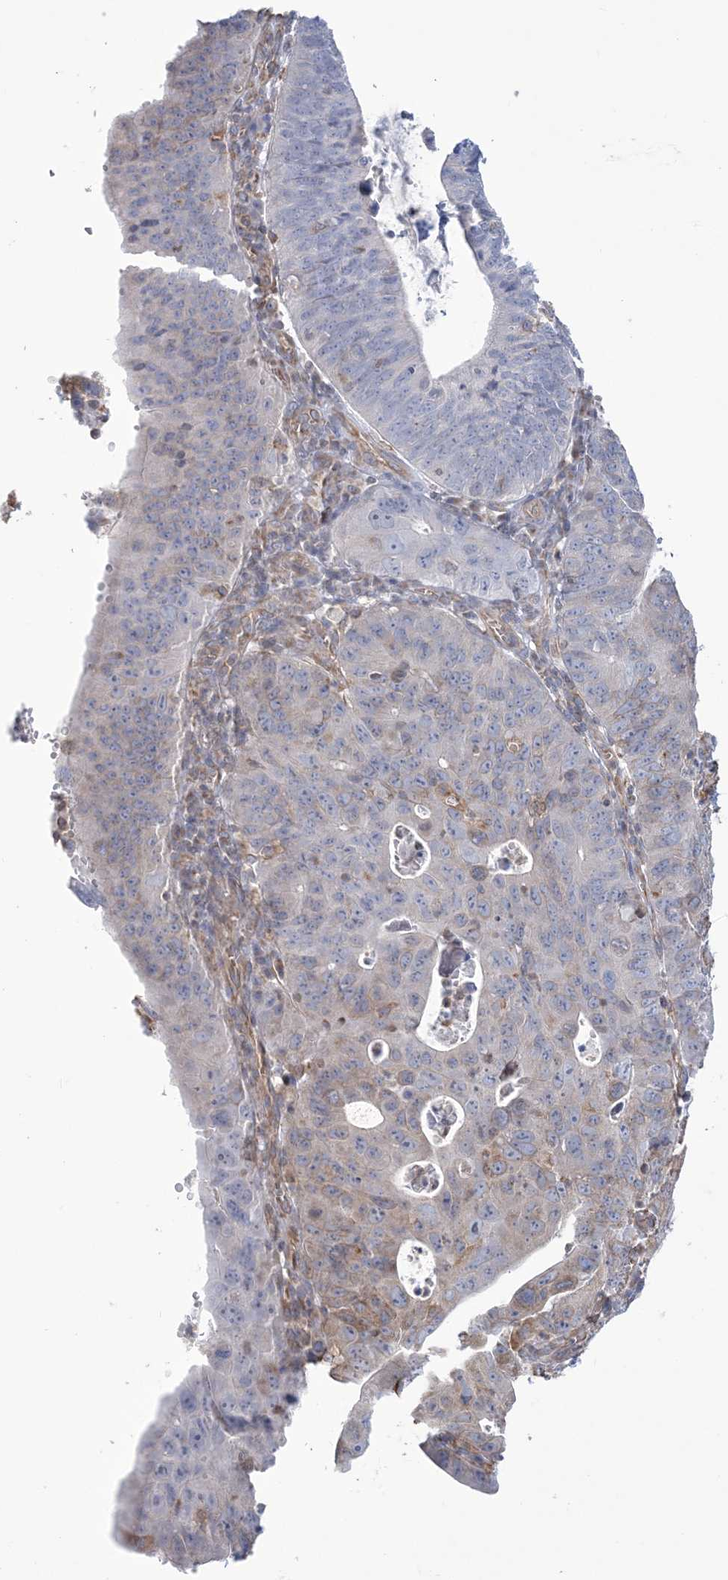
{"staining": {"intensity": "moderate", "quantity": "<25%", "location": "cytoplasmic/membranous"}, "tissue": "stomach cancer", "cell_type": "Tumor cells", "image_type": "cancer", "snomed": [{"axis": "morphology", "description": "Adenocarcinoma, NOS"}, {"axis": "topography", "description": "Stomach"}], "caption": "Stomach adenocarcinoma tissue exhibits moderate cytoplasmic/membranous expression in about <25% of tumor cells, visualized by immunohistochemistry.", "gene": "ZNF821", "patient": {"sex": "male", "age": 59}}